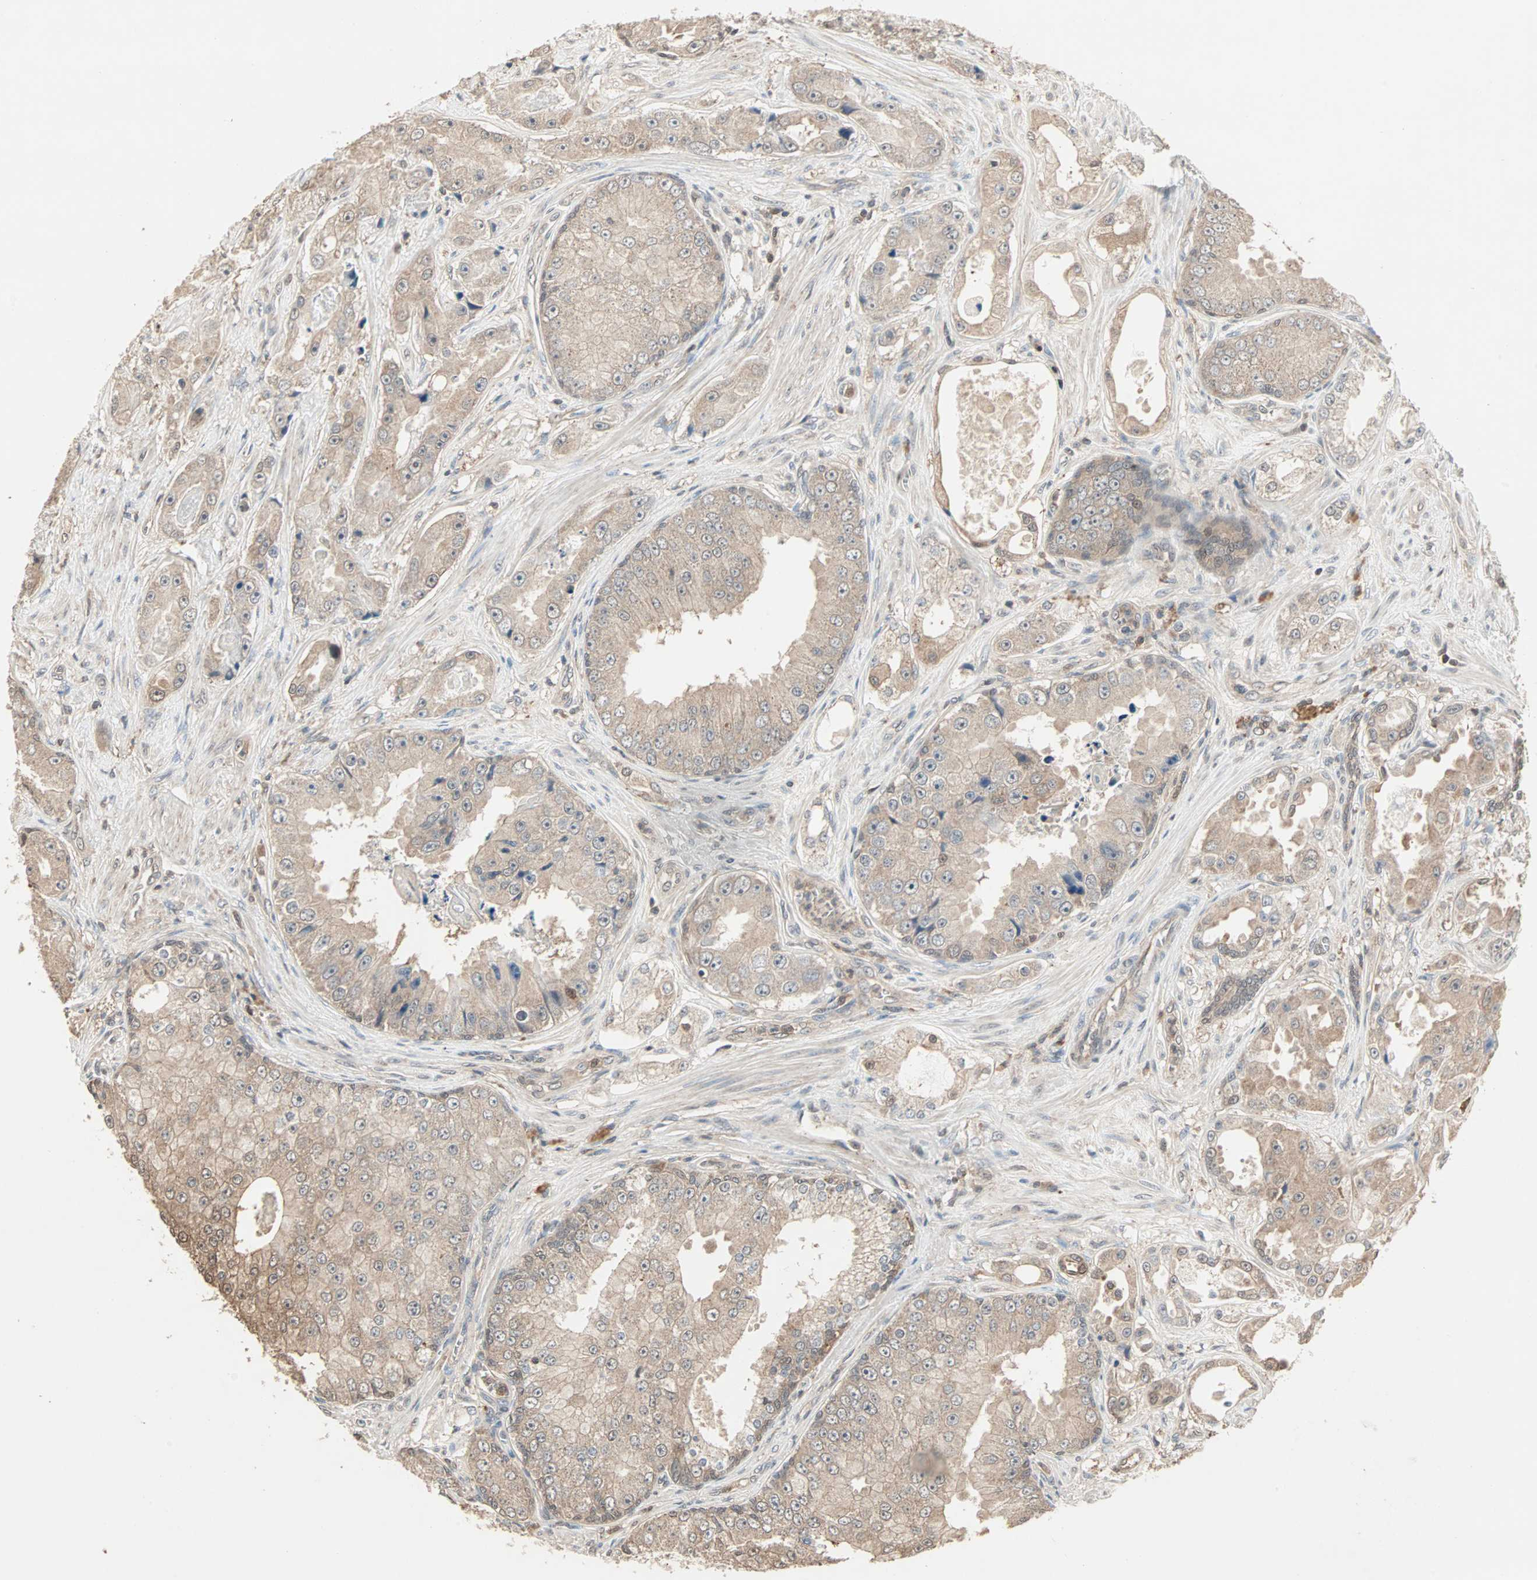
{"staining": {"intensity": "weak", "quantity": ">75%", "location": "cytoplasmic/membranous"}, "tissue": "prostate cancer", "cell_type": "Tumor cells", "image_type": "cancer", "snomed": [{"axis": "morphology", "description": "Adenocarcinoma, High grade"}, {"axis": "topography", "description": "Prostate"}], "caption": "Immunohistochemical staining of prostate cancer demonstrates low levels of weak cytoplasmic/membranous protein staining in approximately >75% of tumor cells.", "gene": "DRG2", "patient": {"sex": "male", "age": 73}}